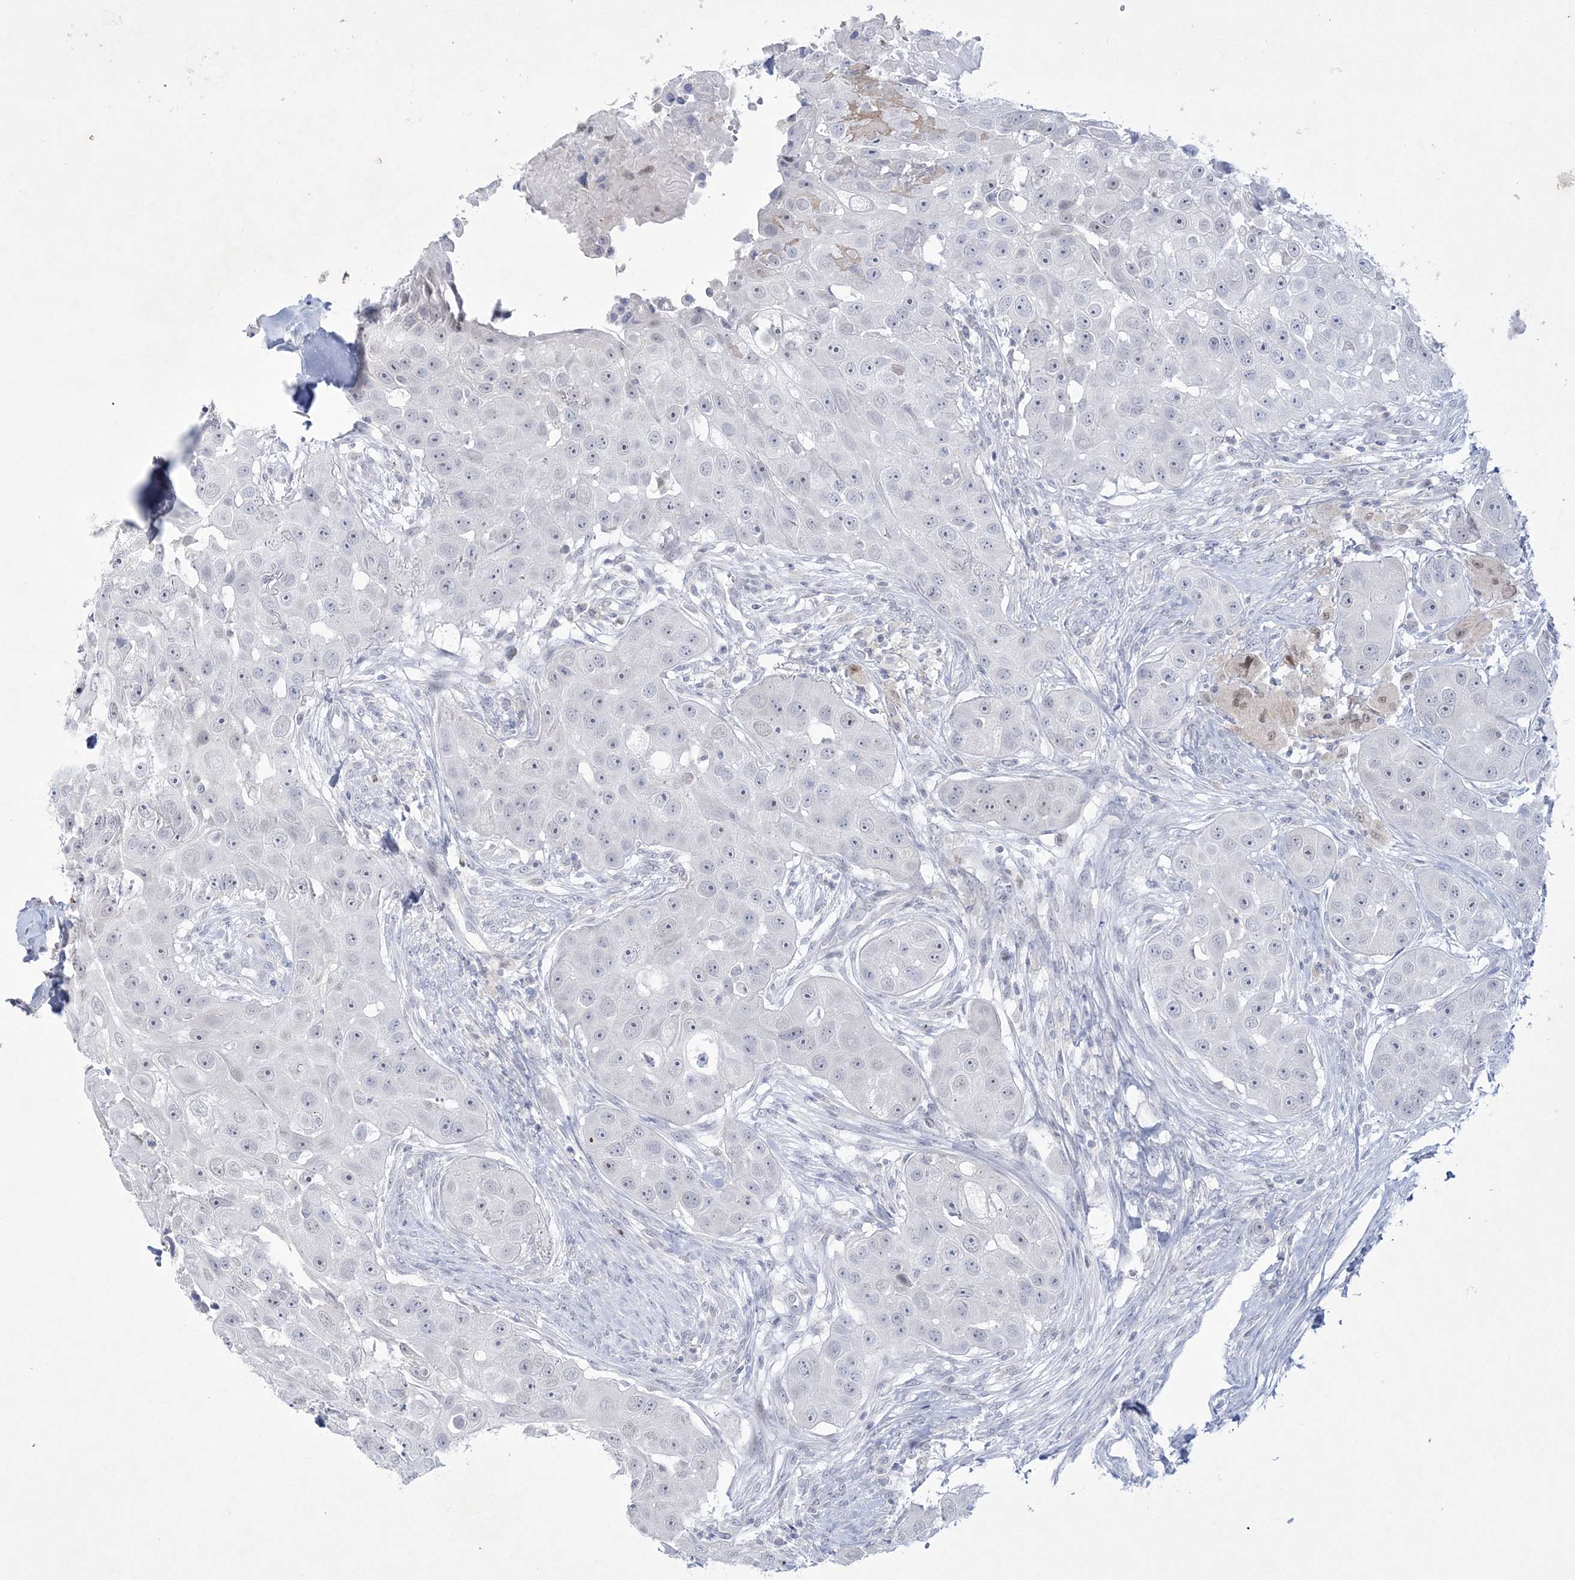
{"staining": {"intensity": "negative", "quantity": "none", "location": "none"}, "tissue": "head and neck cancer", "cell_type": "Tumor cells", "image_type": "cancer", "snomed": [{"axis": "morphology", "description": "Normal tissue, NOS"}, {"axis": "morphology", "description": "Squamous cell carcinoma, NOS"}, {"axis": "topography", "description": "Skeletal muscle"}, {"axis": "topography", "description": "Head-Neck"}], "caption": "IHC of head and neck cancer (squamous cell carcinoma) exhibits no expression in tumor cells.", "gene": "WDR27", "patient": {"sex": "male", "age": 51}}